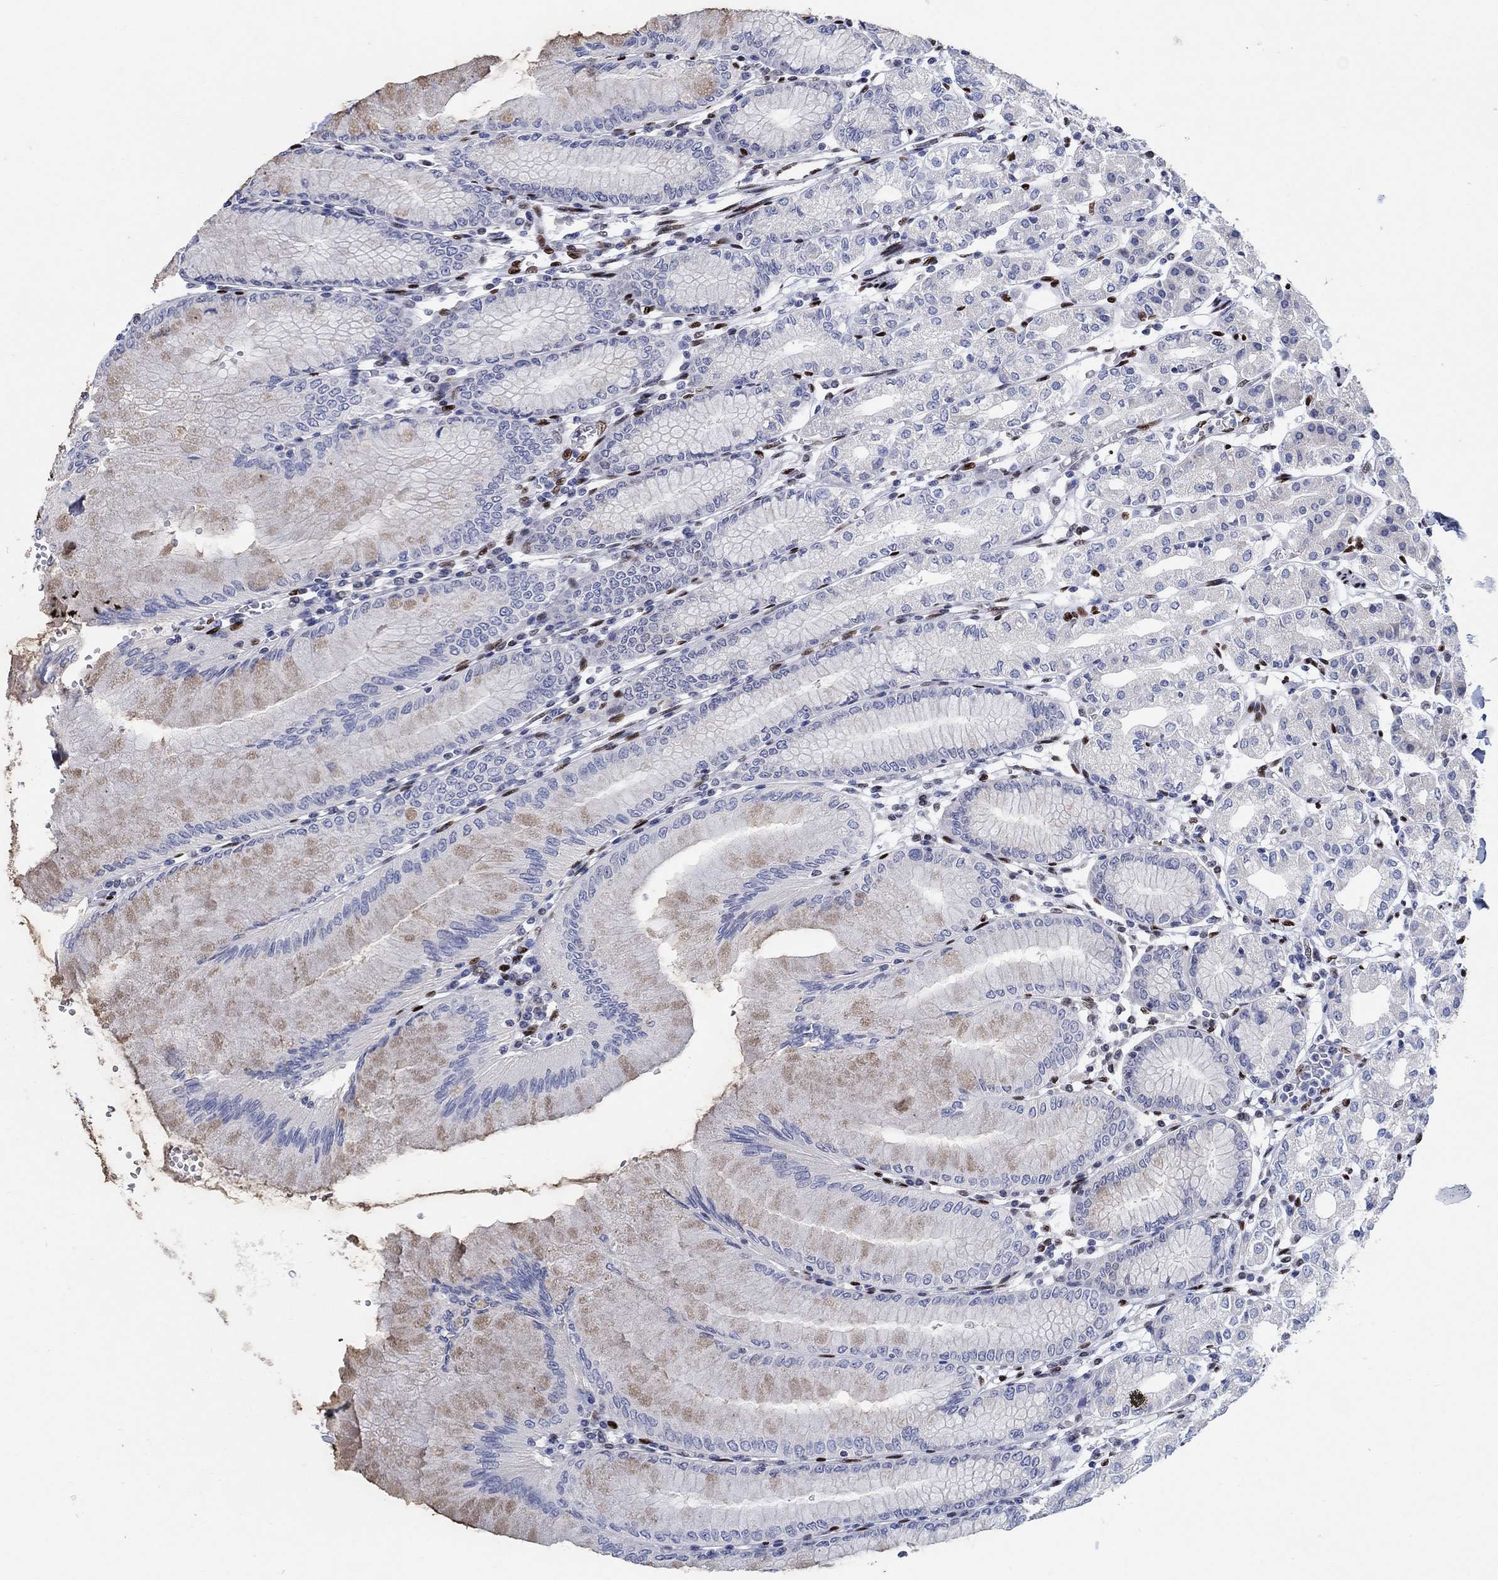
{"staining": {"intensity": "weak", "quantity": "<25%", "location": "cytoplasmic/membranous"}, "tissue": "stomach", "cell_type": "Glandular cells", "image_type": "normal", "snomed": [{"axis": "morphology", "description": "Normal tissue, NOS"}, {"axis": "topography", "description": "Skeletal muscle"}, {"axis": "topography", "description": "Stomach"}], "caption": "Immunohistochemical staining of normal human stomach exhibits no significant staining in glandular cells. The staining is performed using DAB (3,3'-diaminobenzidine) brown chromogen with nuclei counter-stained in using hematoxylin.", "gene": "ZEB1", "patient": {"sex": "female", "age": 57}}